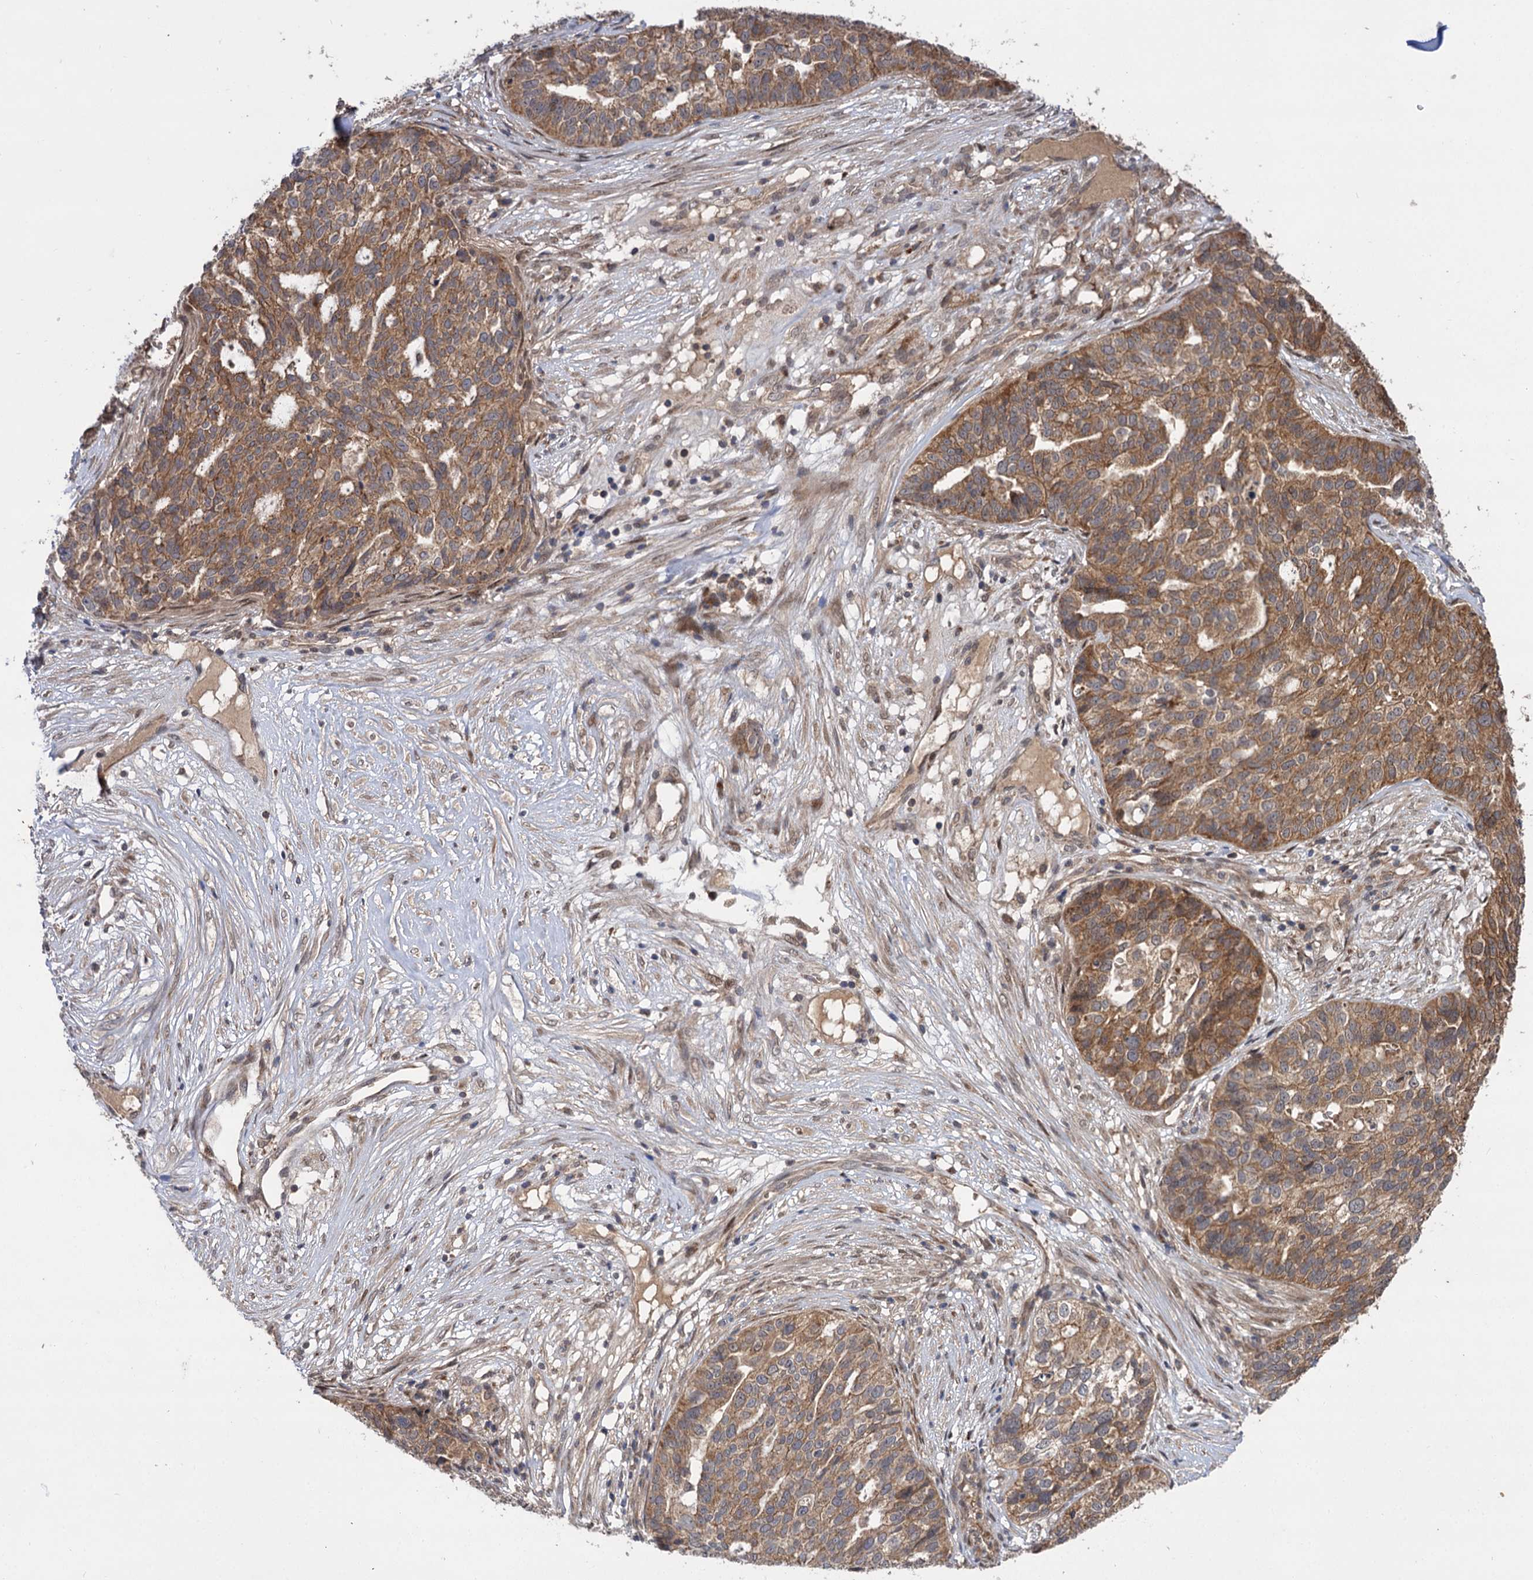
{"staining": {"intensity": "moderate", "quantity": ">75%", "location": "cytoplasmic/membranous"}, "tissue": "ovarian cancer", "cell_type": "Tumor cells", "image_type": "cancer", "snomed": [{"axis": "morphology", "description": "Cystadenocarcinoma, serous, NOS"}, {"axis": "topography", "description": "Ovary"}], "caption": "Protein analysis of ovarian cancer tissue reveals moderate cytoplasmic/membranous staining in about >75% of tumor cells.", "gene": "FBXW8", "patient": {"sex": "female", "age": 59}}